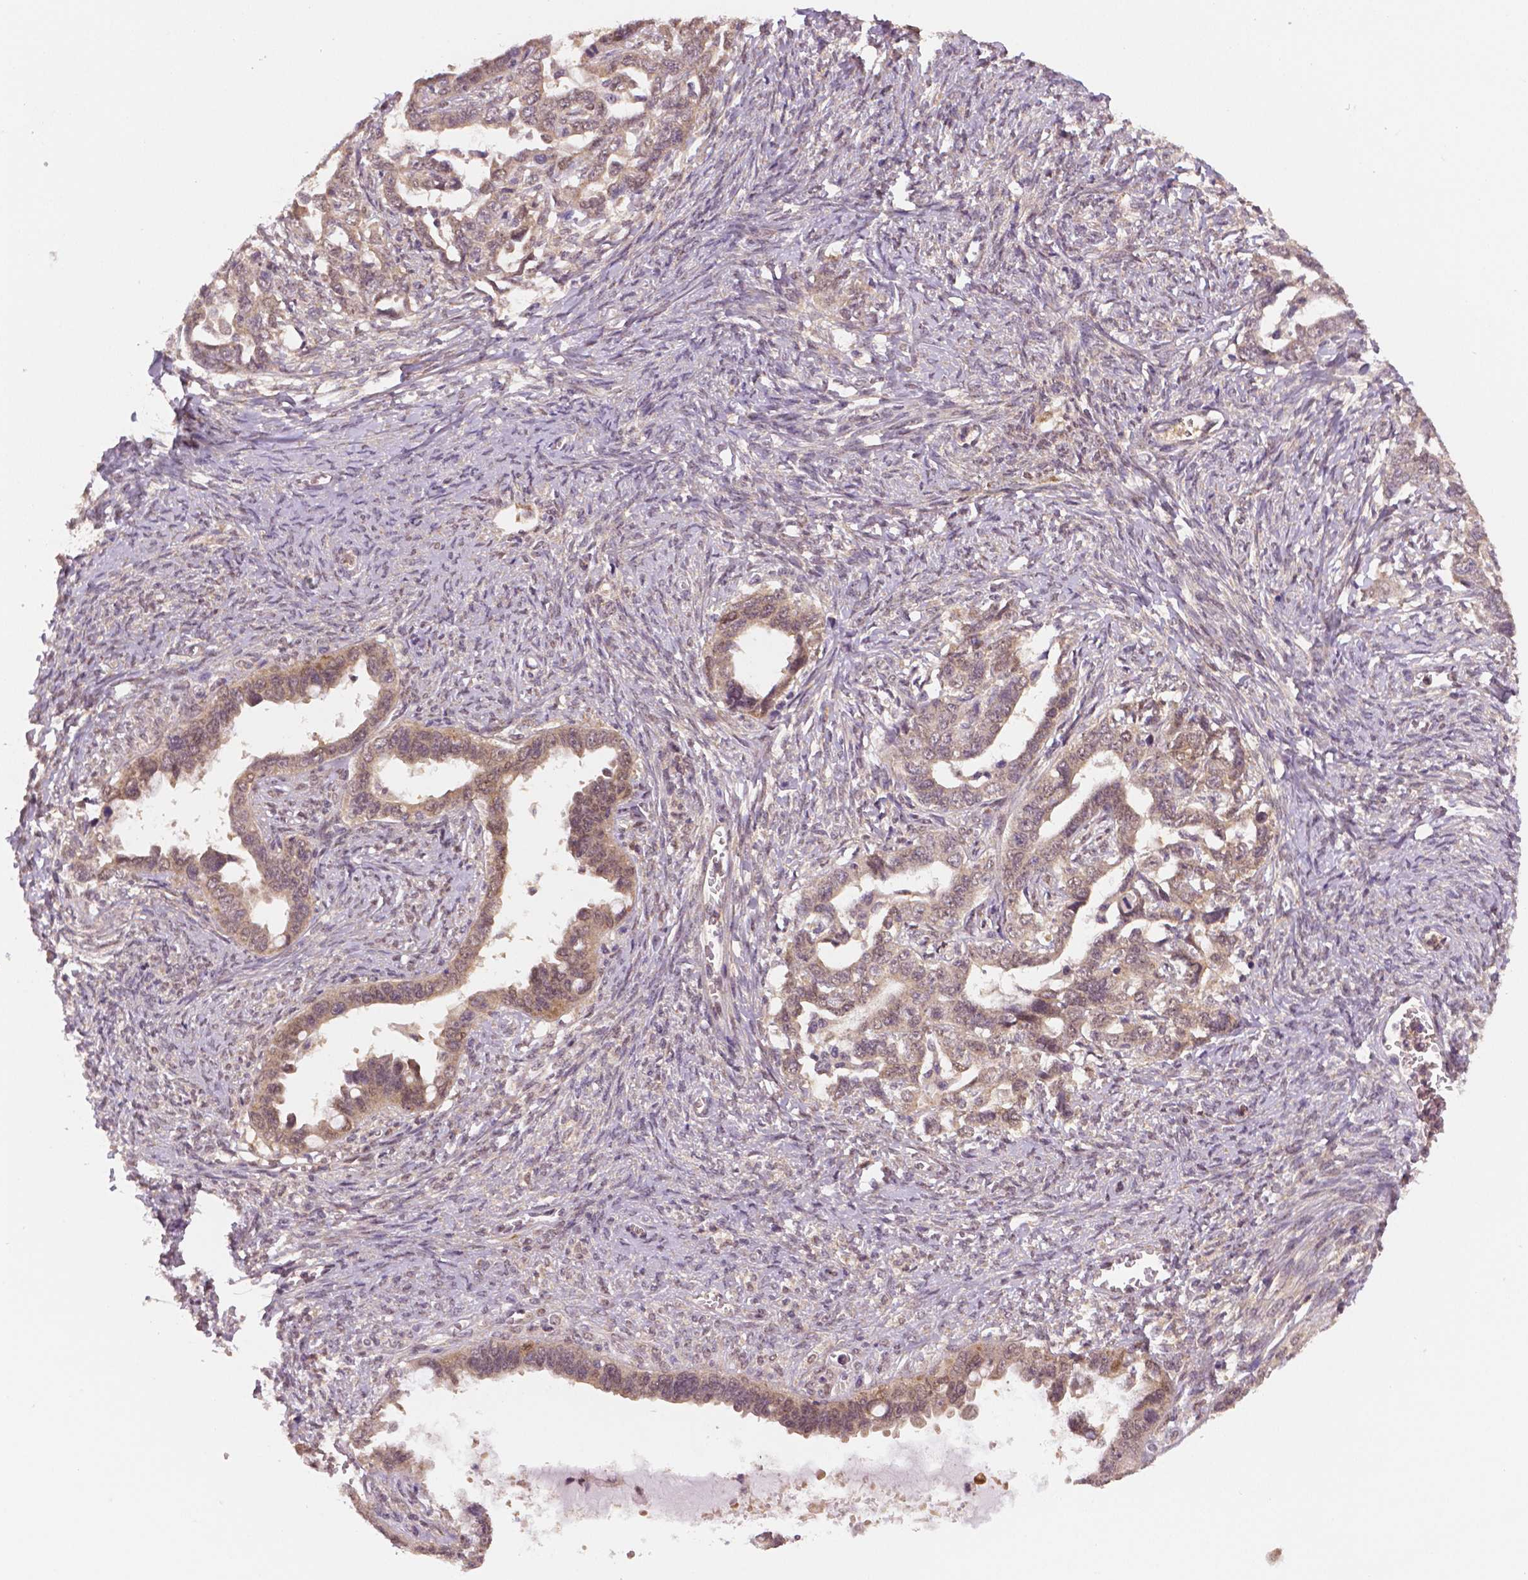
{"staining": {"intensity": "weak", "quantity": ">75%", "location": "cytoplasmic/membranous"}, "tissue": "ovarian cancer", "cell_type": "Tumor cells", "image_type": "cancer", "snomed": [{"axis": "morphology", "description": "Cystadenocarcinoma, serous, NOS"}, {"axis": "topography", "description": "Ovary"}], "caption": "Weak cytoplasmic/membranous protein staining is identified in approximately >75% of tumor cells in ovarian serous cystadenocarcinoma.", "gene": "STAT3", "patient": {"sex": "female", "age": 69}}